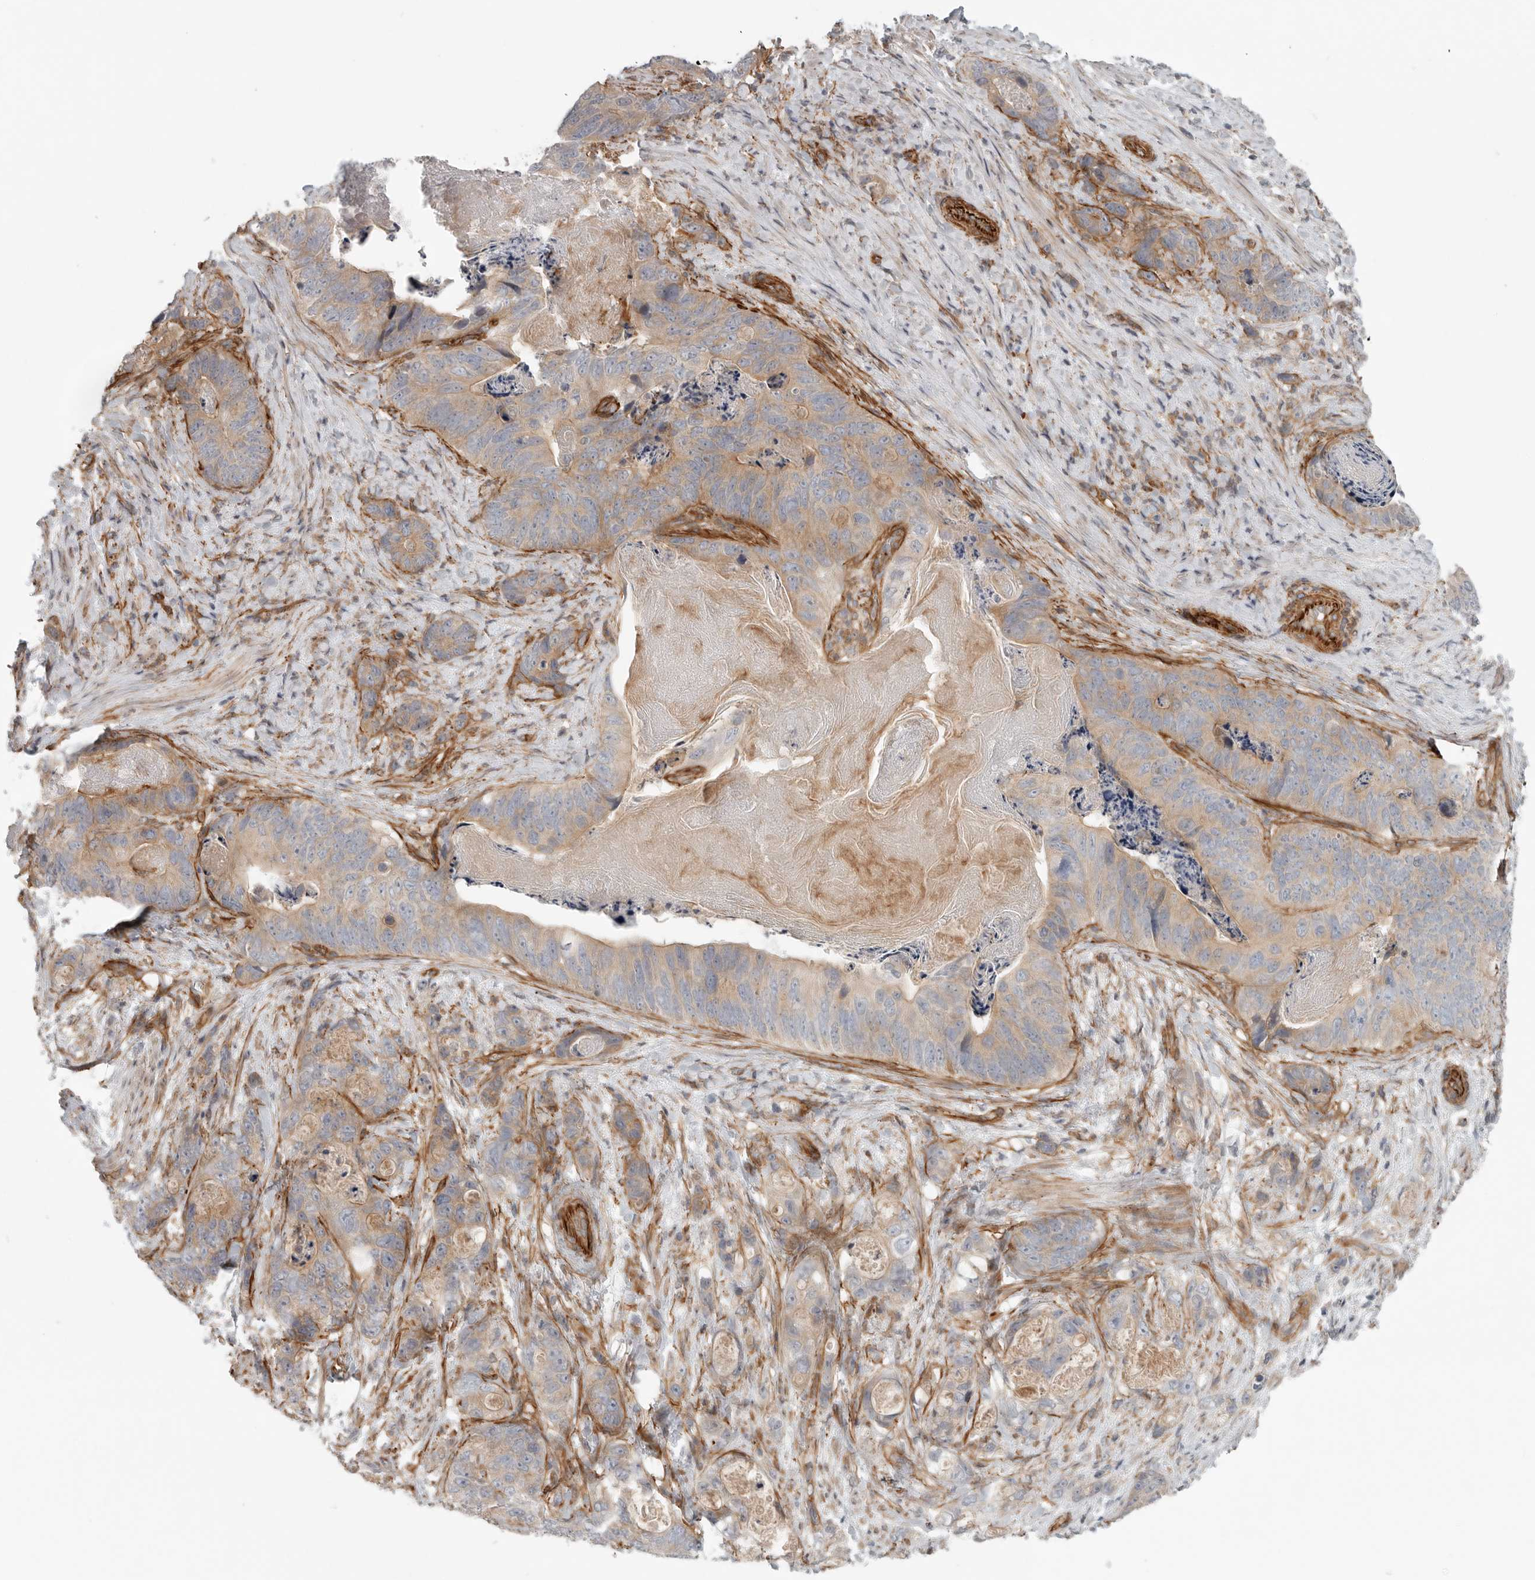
{"staining": {"intensity": "weak", "quantity": ">75%", "location": "cytoplasmic/membranous"}, "tissue": "stomach cancer", "cell_type": "Tumor cells", "image_type": "cancer", "snomed": [{"axis": "morphology", "description": "Normal tissue, NOS"}, {"axis": "morphology", "description": "Adenocarcinoma, NOS"}, {"axis": "topography", "description": "Stomach"}], "caption": "Stomach cancer (adenocarcinoma) tissue demonstrates weak cytoplasmic/membranous positivity in approximately >75% of tumor cells, visualized by immunohistochemistry.", "gene": "LONRF1", "patient": {"sex": "female", "age": 89}}